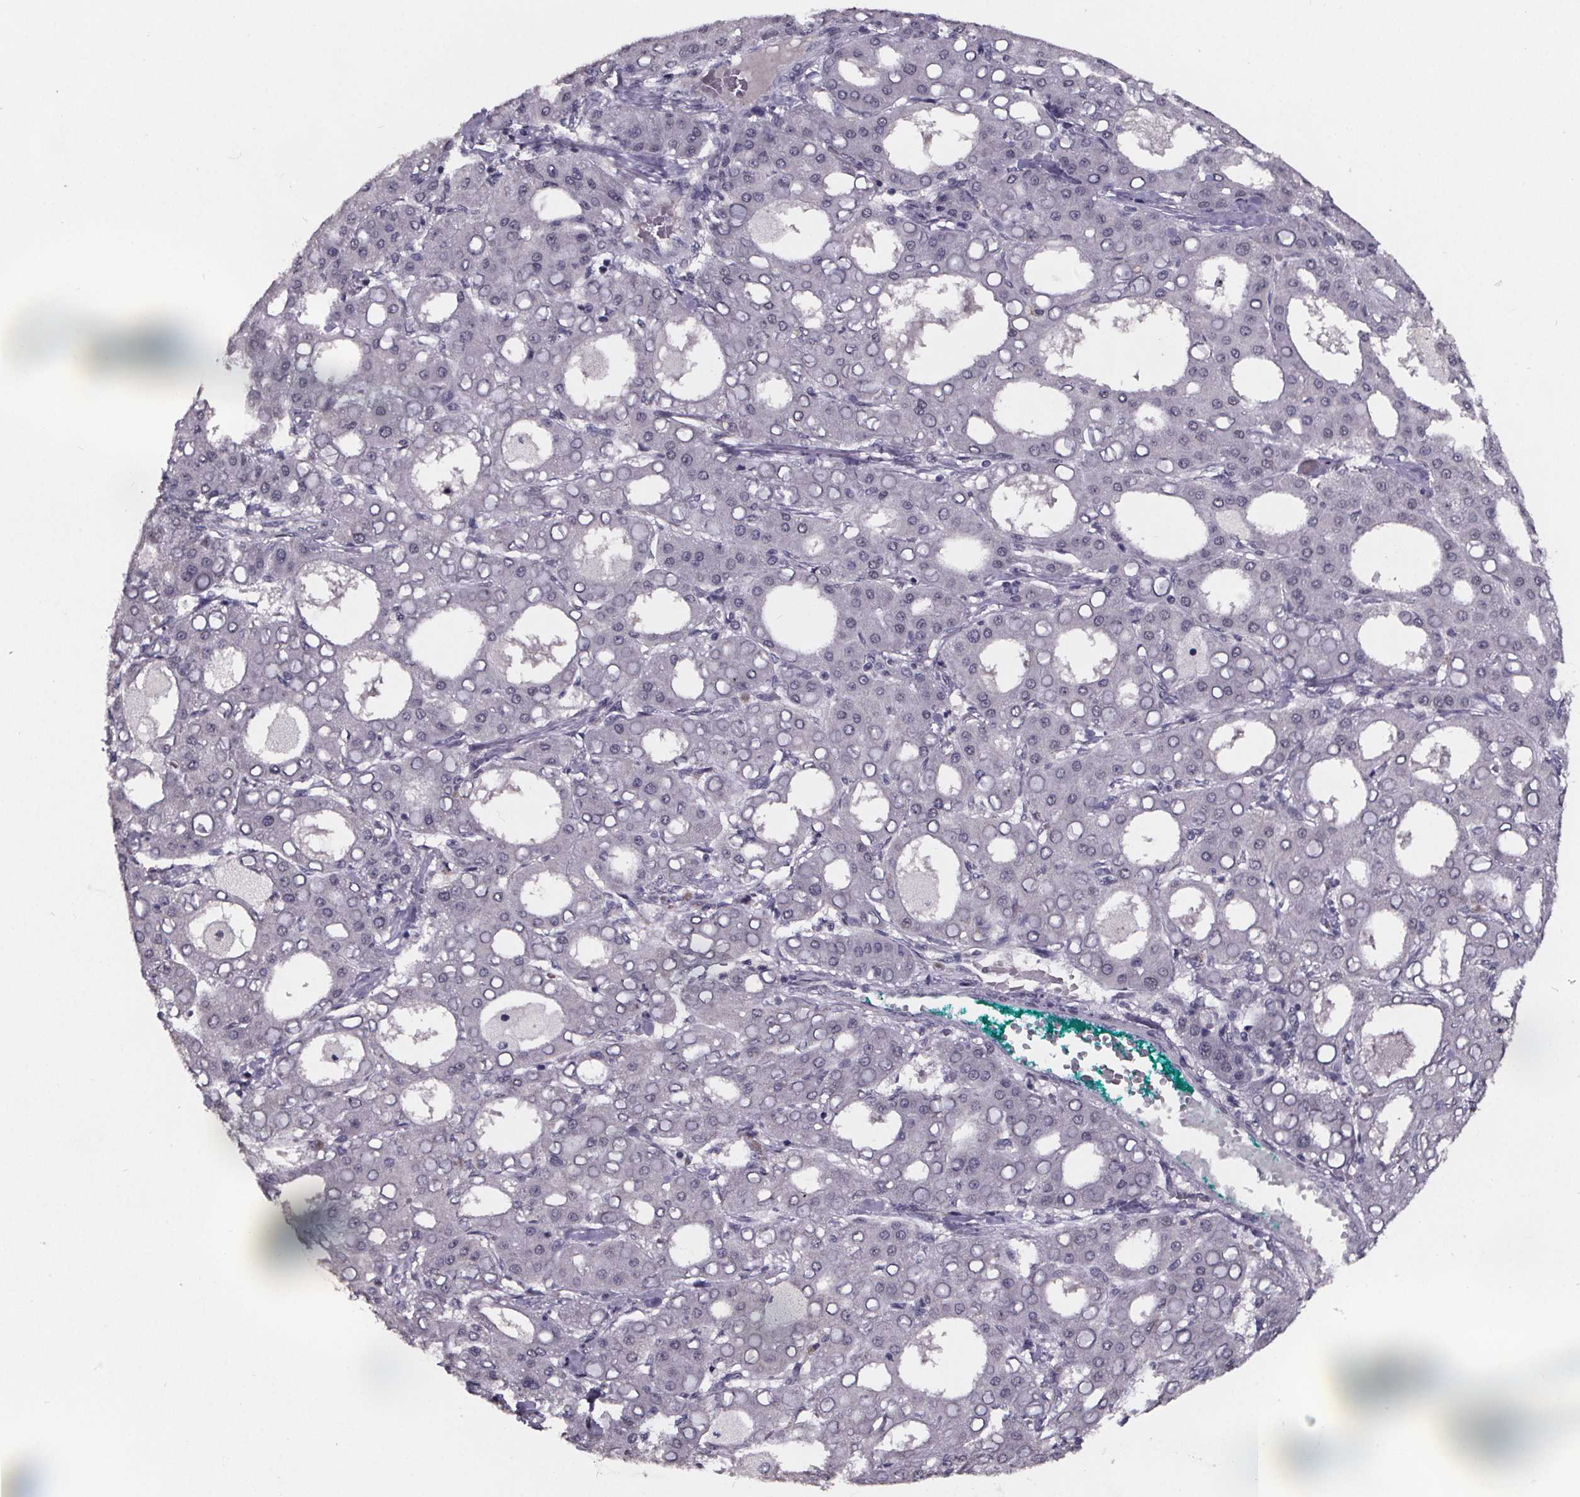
{"staining": {"intensity": "negative", "quantity": "none", "location": "none"}, "tissue": "liver cancer", "cell_type": "Tumor cells", "image_type": "cancer", "snomed": [{"axis": "morphology", "description": "Carcinoma, Hepatocellular, NOS"}, {"axis": "topography", "description": "Liver"}], "caption": "There is no significant positivity in tumor cells of liver cancer.", "gene": "AR", "patient": {"sex": "male", "age": 65}}